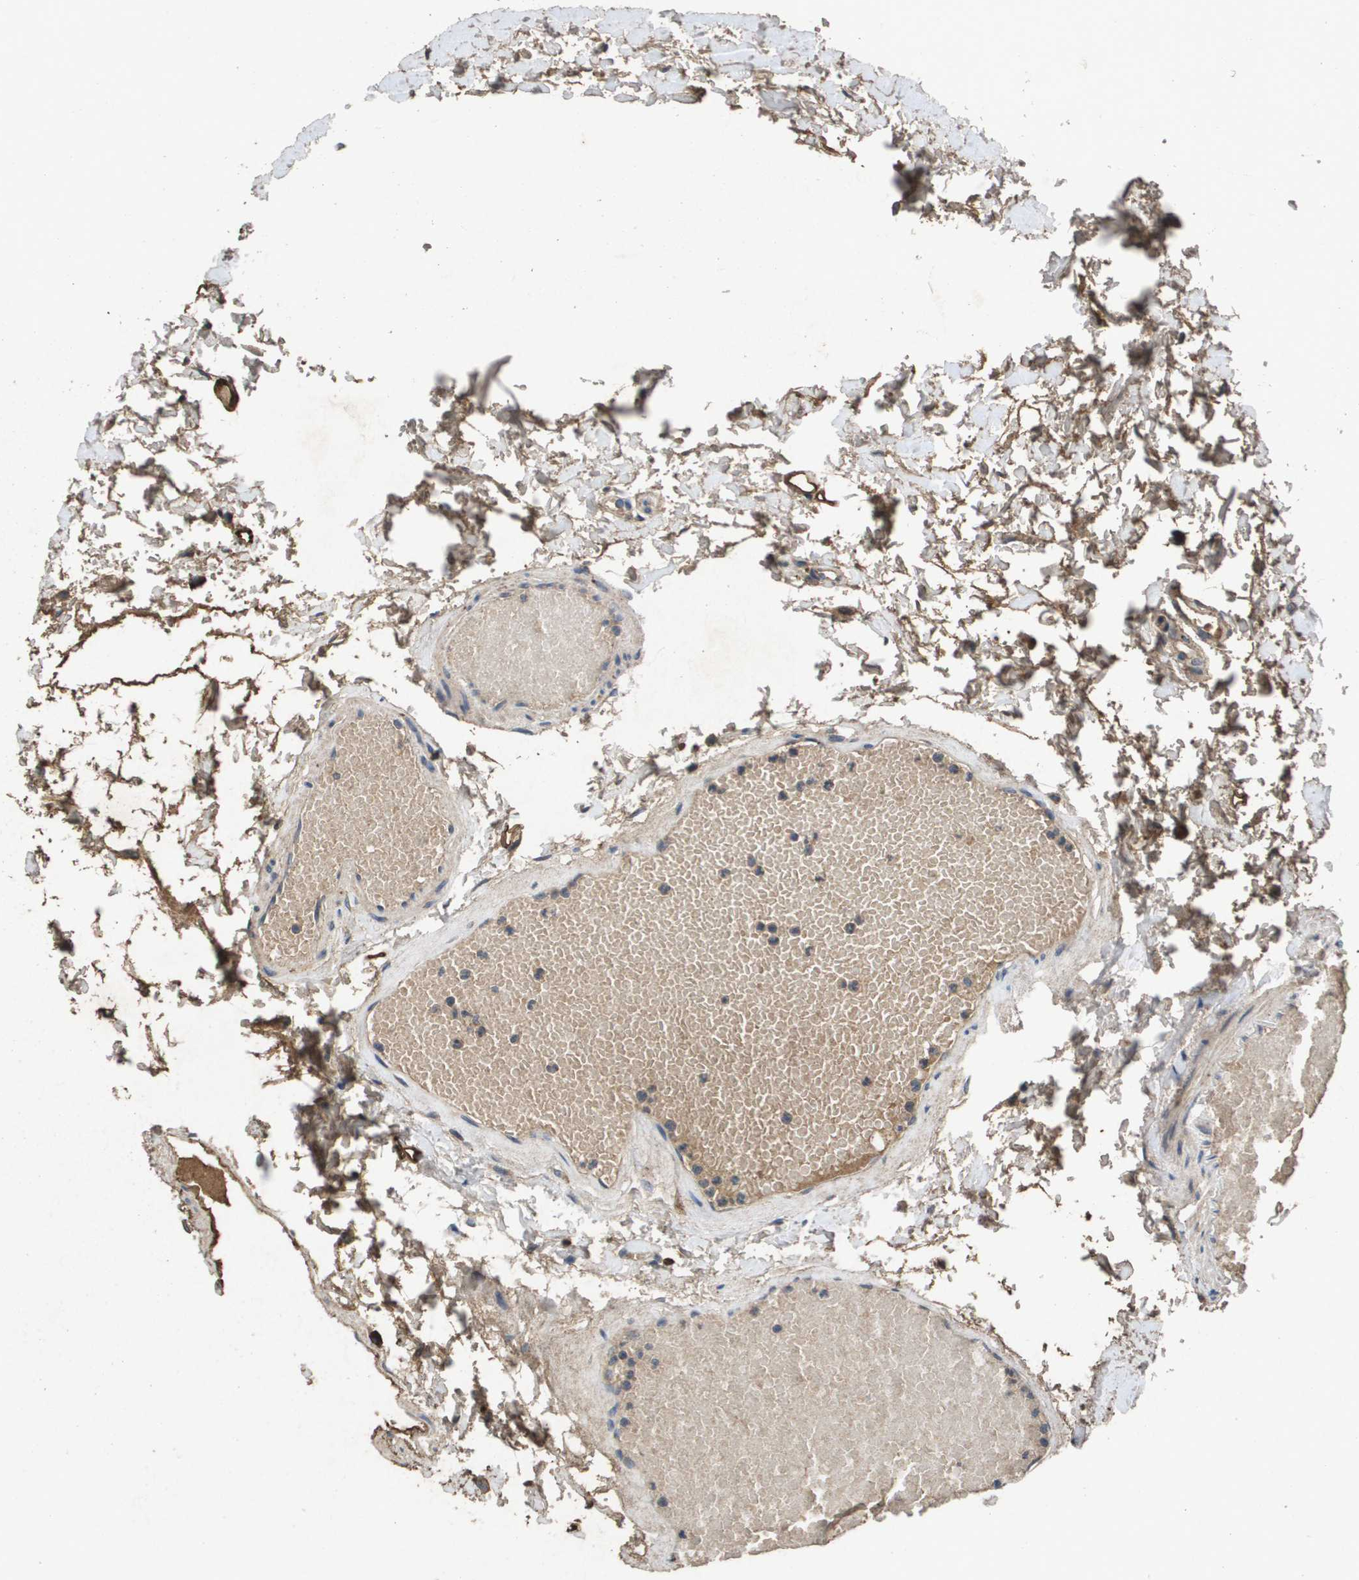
{"staining": {"intensity": "strong", "quantity": "25%-75%", "location": "cytoplasmic/membranous"}, "tissue": "stomach", "cell_type": "Glandular cells", "image_type": "normal", "snomed": [{"axis": "morphology", "description": "Normal tissue, NOS"}, {"axis": "topography", "description": "Stomach"}, {"axis": "topography", "description": "Stomach, lower"}], "caption": "This micrograph displays immunohistochemistry staining of unremarkable human stomach, with high strong cytoplasmic/membranous positivity in about 25%-75% of glandular cells.", "gene": "PROC", "patient": {"sex": "female", "age": 75}}